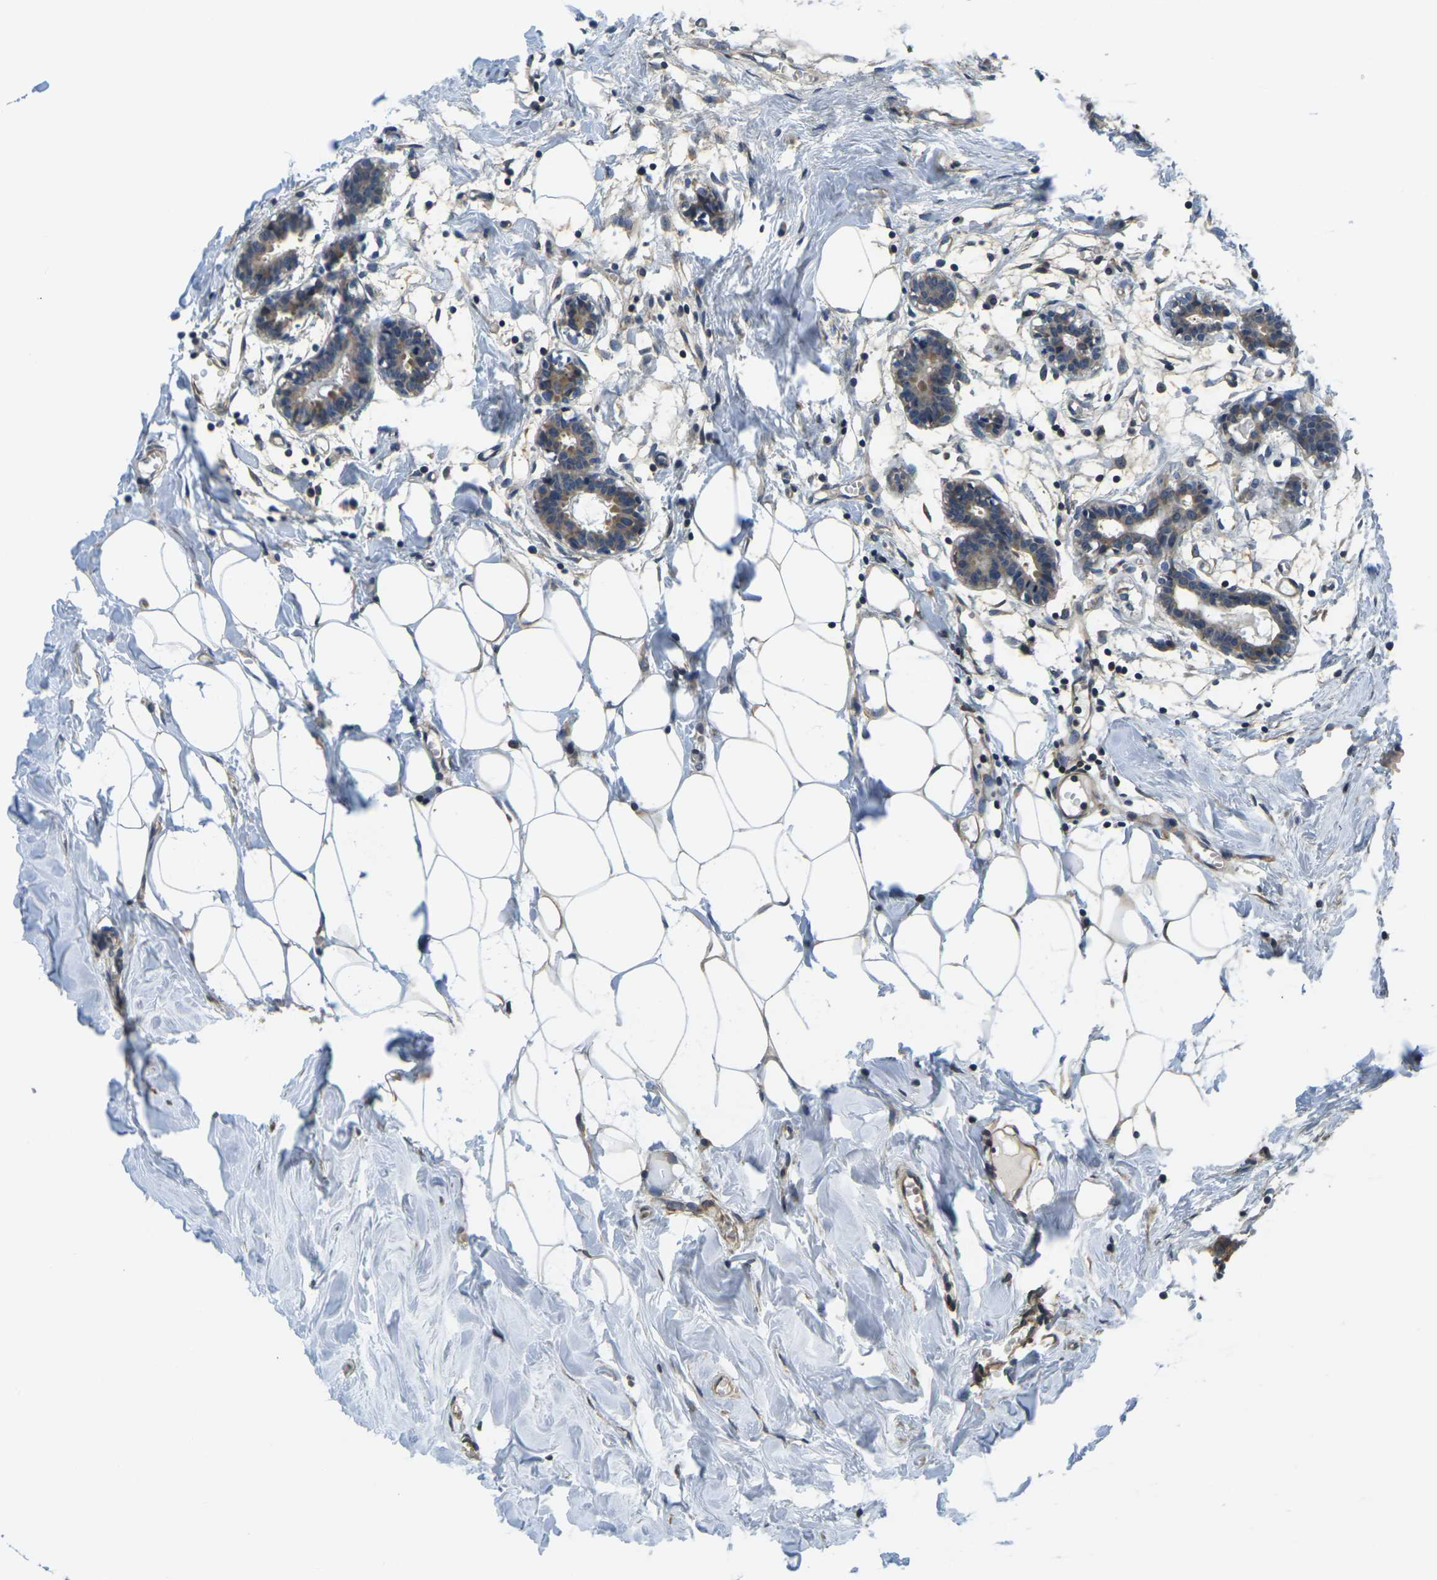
{"staining": {"intensity": "weak", "quantity": ">75%", "location": "cytoplasmic/membranous"}, "tissue": "breast", "cell_type": "Adipocytes", "image_type": "normal", "snomed": [{"axis": "morphology", "description": "Normal tissue, NOS"}, {"axis": "topography", "description": "Breast"}], "caption": "This micrograph exhibits immunohistochemistry staining of unremarkable breast, with low weak cytoplasmic/membranous staining in approximately >75% of adipocytes.", "gene": "CAST", "patient": {"sex": "female", "age": 27}}